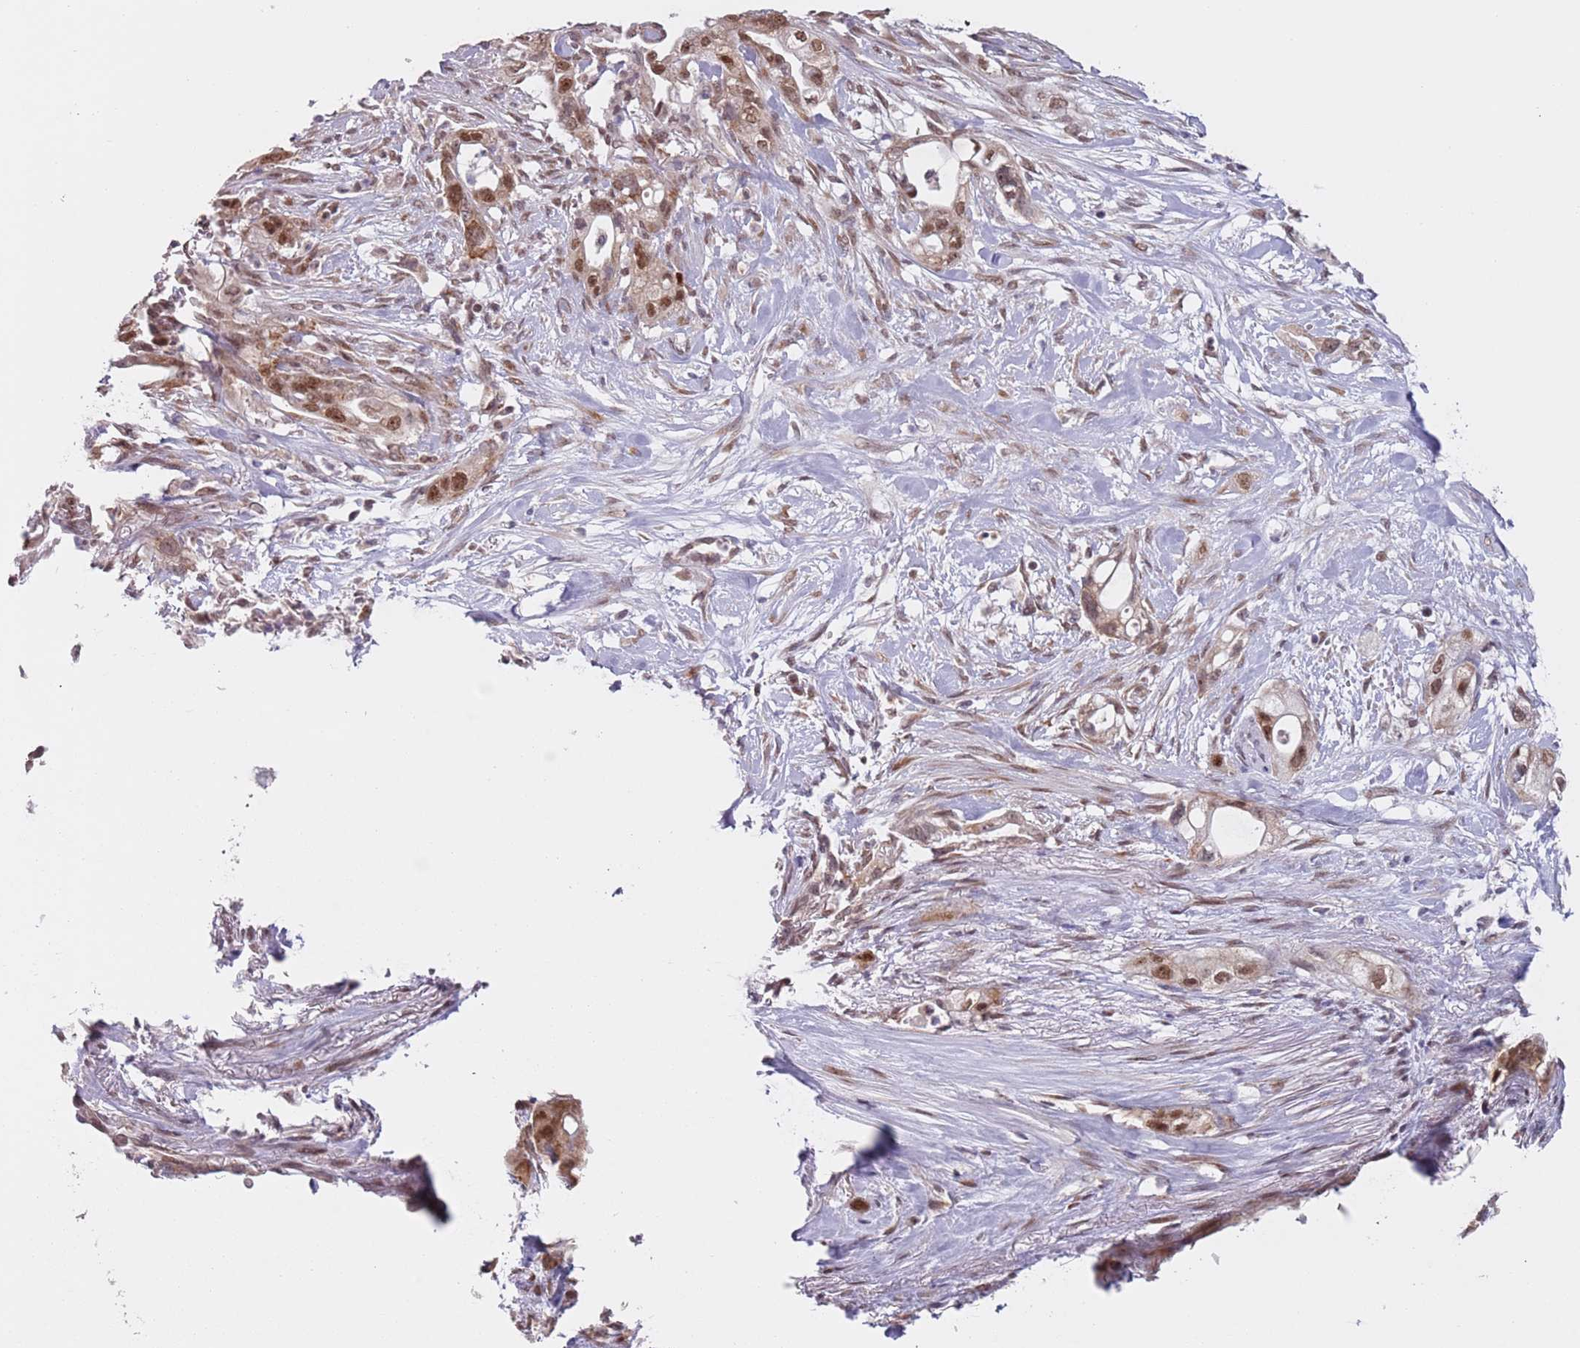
{"staining": {"intensity": "moderate", "quantity": ">75%", "location": "nuclear"}, "tissue": "pancreatic cancer", "cell_type": "Tumor cells", "image_type": "cancer", "snomed": [{"axis": "morphology", "description": "Adenocarcinoma, NOS"}, {"axis": "topography", "description": "Pancreas"}], "caption": "The image shows a brown stain indicating the presence of a protein in the nuclear of tumor cells in pancreatic adenocarcinoma.", "gene": "SLC25A32", "patient": {"sex": "male", "age": 44}}